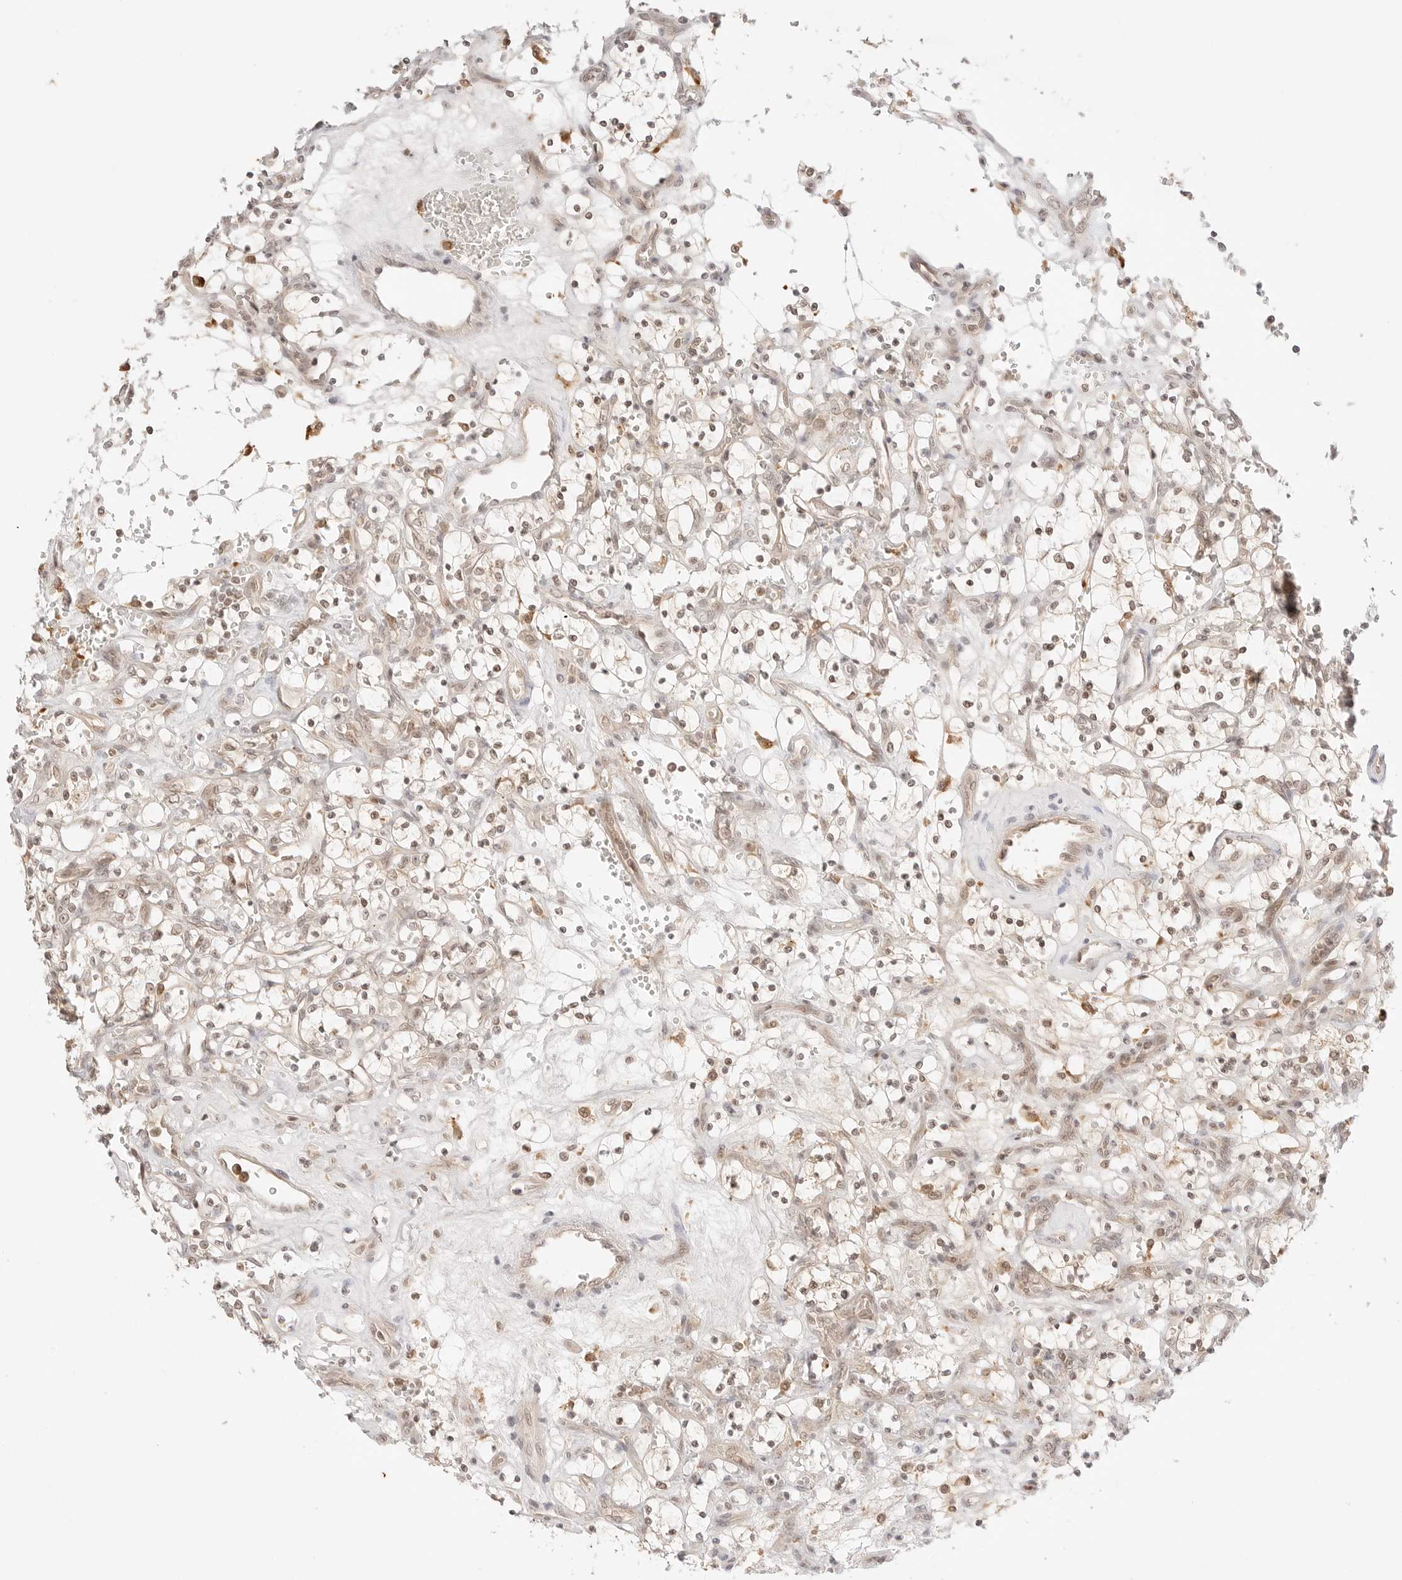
{"staining": {"intensity": "weak", "quantity": ">75%", "location": "nuclear"}, "tissue": "renal cancer", "cell_type": "Tumor cells", "image_type": "cancer", "snomed": [{"axis": "morphology", "description": "Adenocarcinoma, NOS"}, {"axis": "topography", "description": "Kidney"}], "caption": "About >75% of tumor cells in human renal cancer demonstrate weak nuclear protein positivity as visualized by brown immunohistochemical staining.", "gene": "RPS6KL1", "patient": {"sex": "female", "age": 69}}